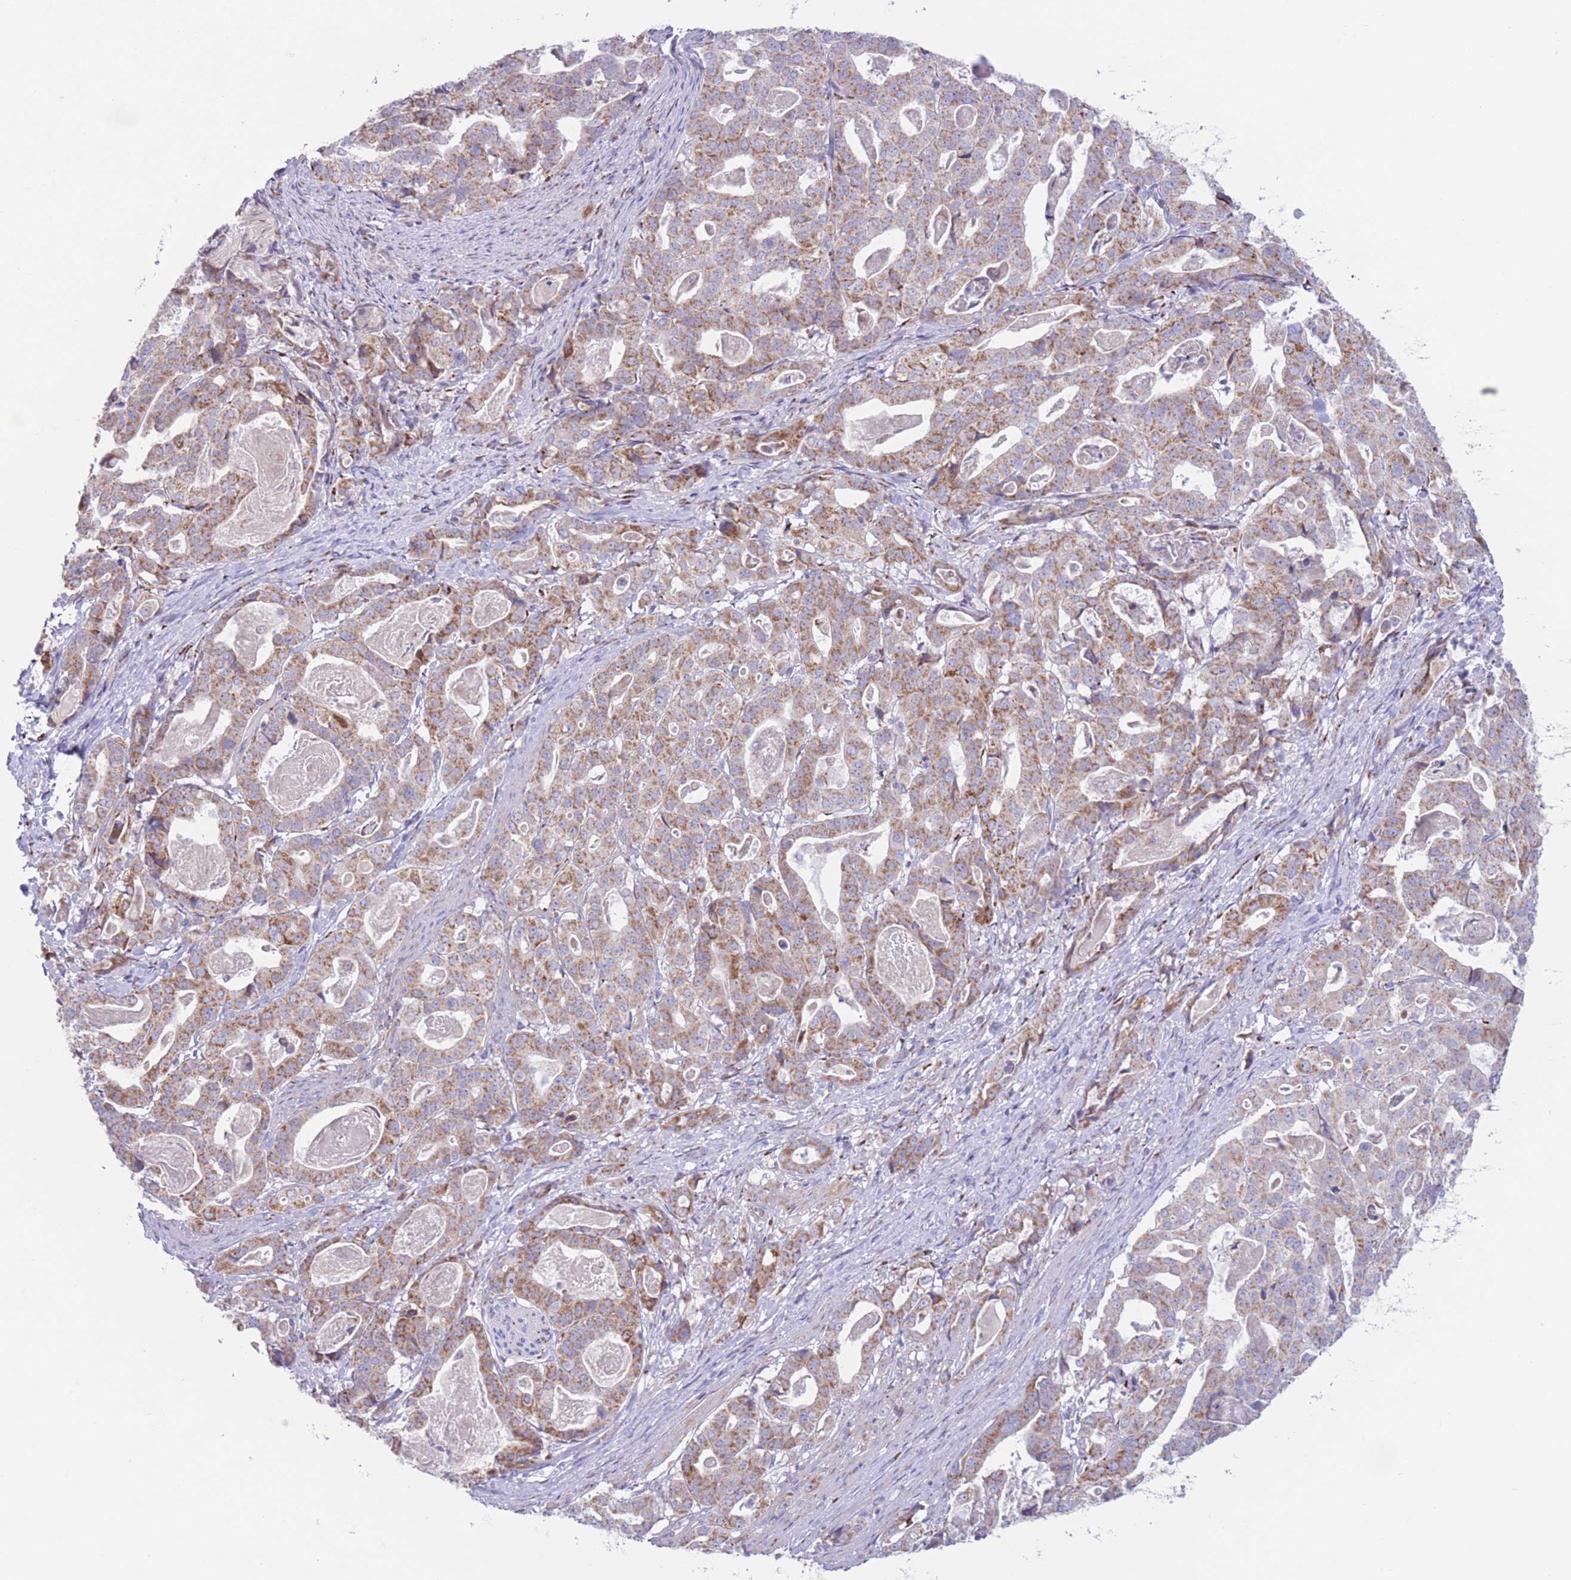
{"staining": {"intensity": "moderate", "quantity": ">75%", "location": "cytoplasmic/membranous"}, "tissue": "stomach cancer", "cell_type": "Tumor cells", "image_type": "cancer", "snomed": [{"axis": "morphology", "description": "Adenocarcinoma, NOS"}, {"axis": "topography", "description": "Stomach"}], "caption": "Immunohistochemistry (IHC) of human stomach cancer (adenocarcinoma) demonstrates medium levels of moderate cytoplasmic/membranous expression in about >75% of tumor cells.", "gene": "MPND", "patient": {"sex": "male", "age": 48}}